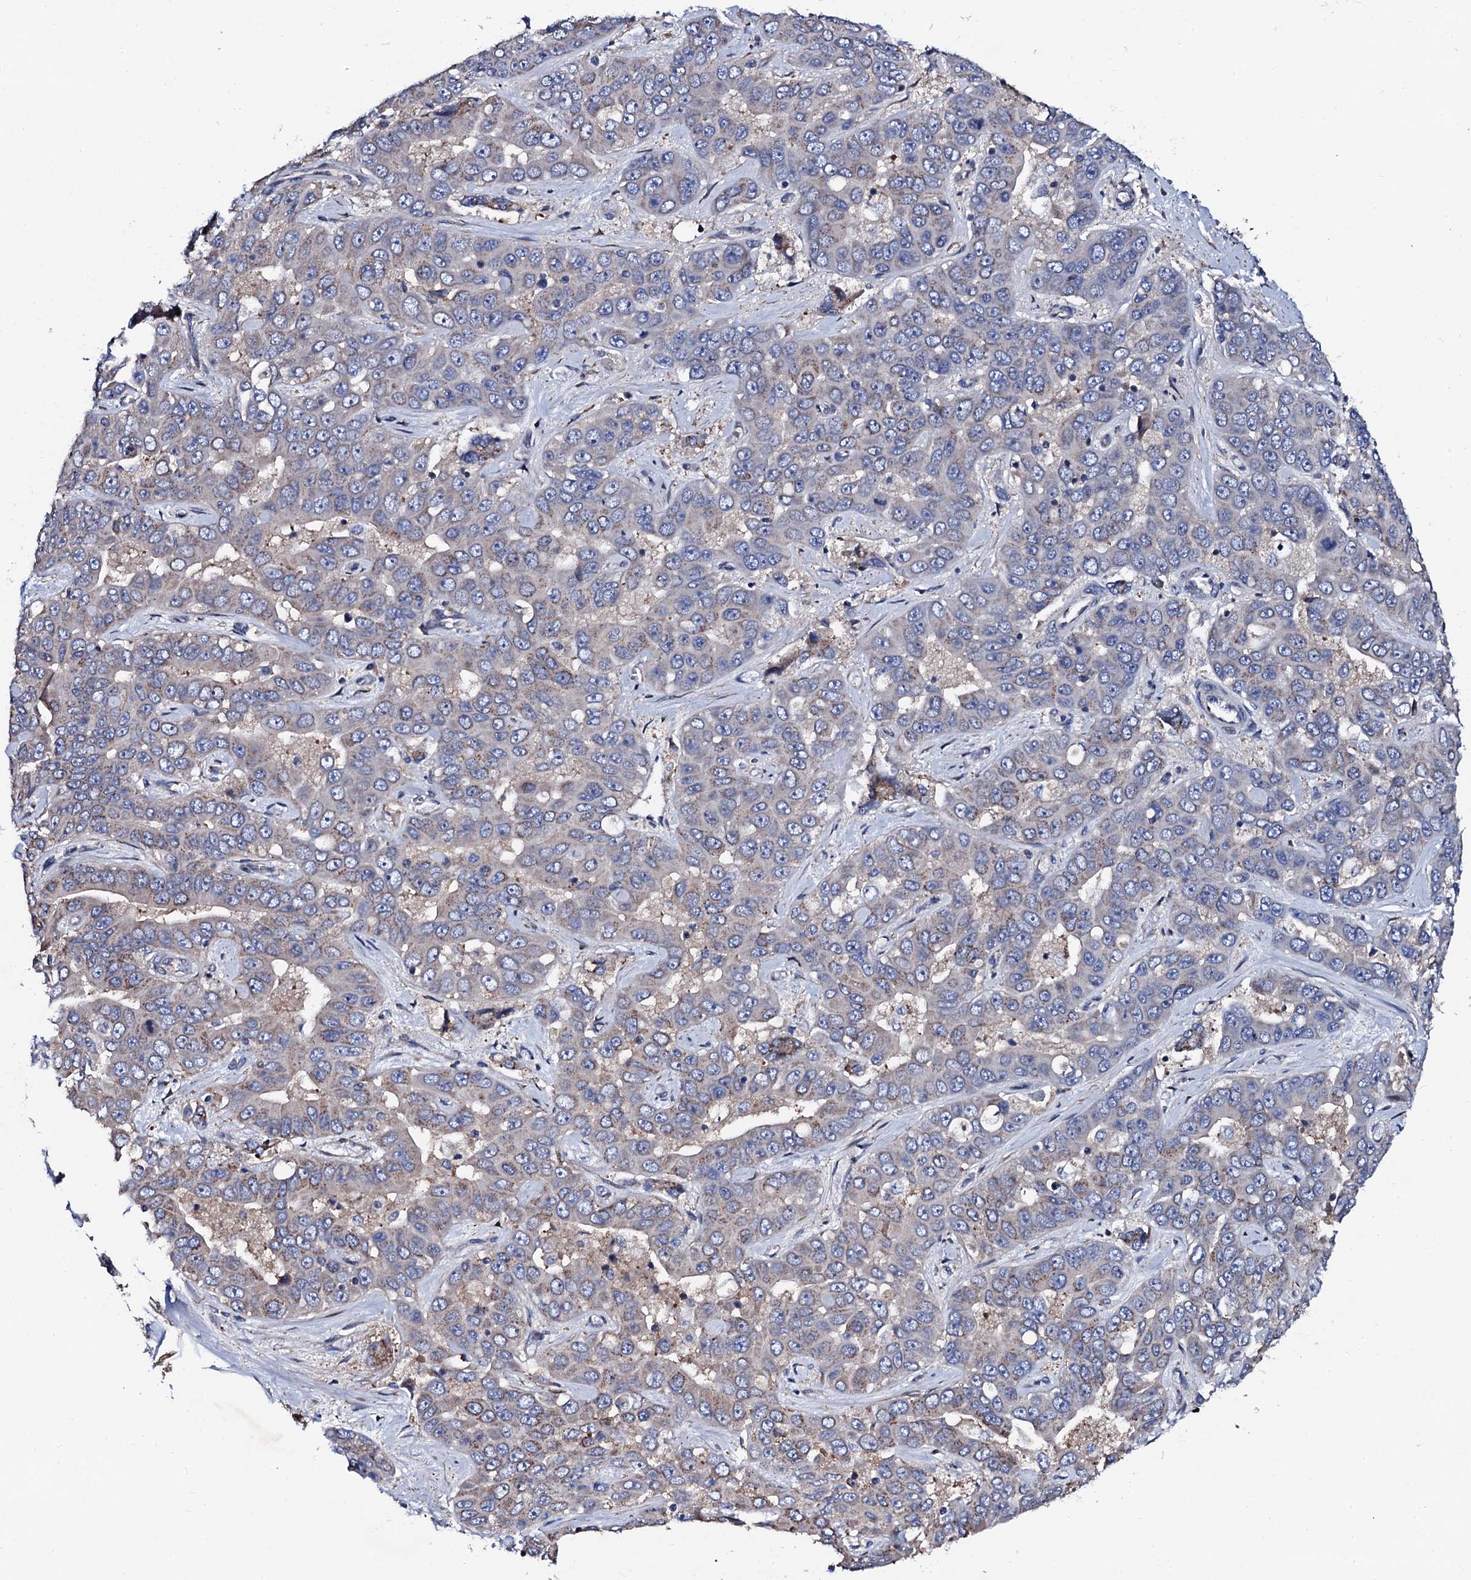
{"staining": {"intensity": "weak", "quantity": "<25%", "location": "cytoplasmic/membranous"}, "tissue": "liver cancer", "cell_type": "Tumor cells", "image_type": "cancer", "snomed": [{"axis": "morphology", "description": "Cholangiocarcinoma"}, {"axis": "topography", "description": "Liver"}], "caption": "Immunohistochemical staining of human cholangiocarcinoma (liver) exhibits no significant expression in tumor cells.", "gene": "PLET1", "patient": {"sex": "female", "age": 52}}